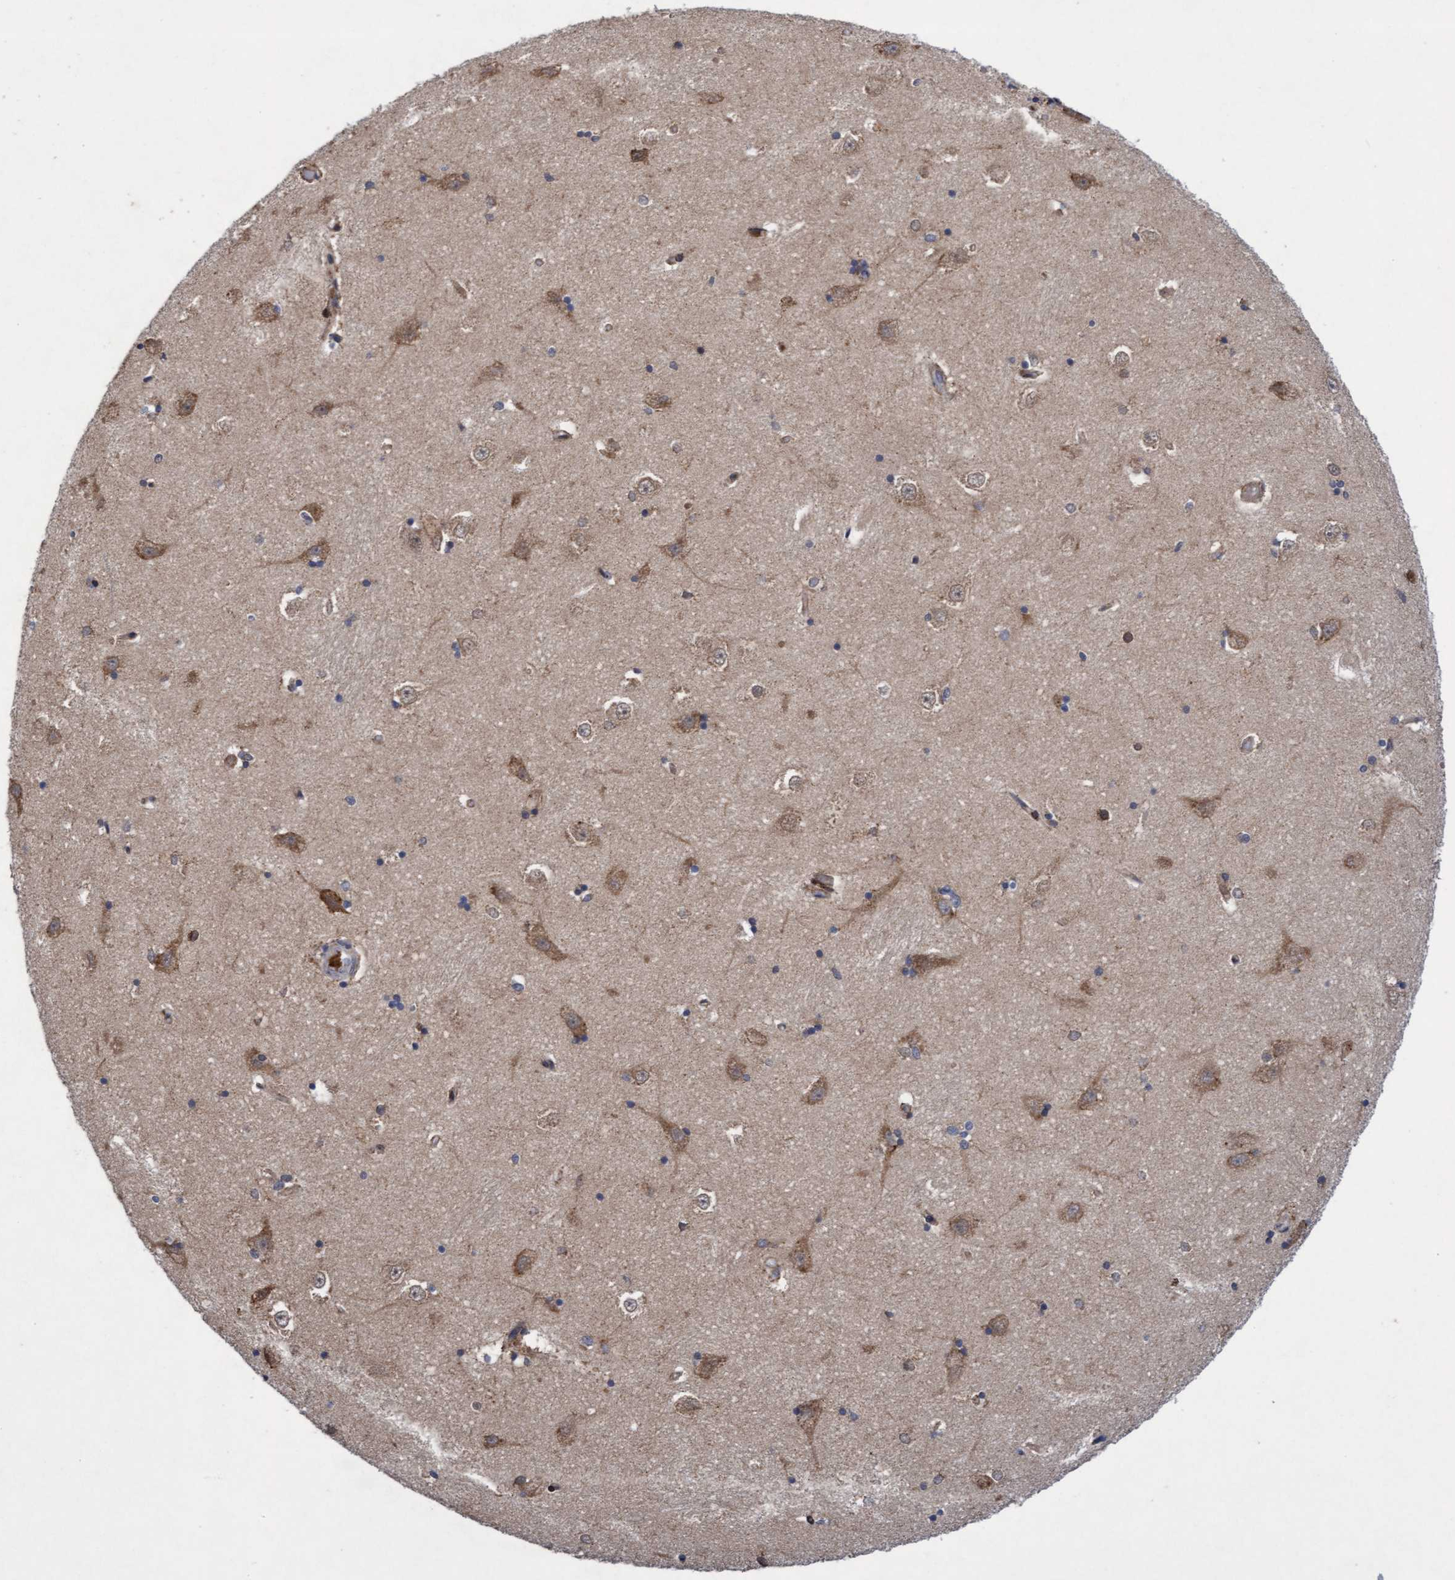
{"staining": {"intensity": "moderate", "quantity": "<25%", "location": "cytoplasmic/membranous,nuclear"}, "tissue": "hippocampus", "cell_type": "Glial cells", "image_type": "normal", "snomed": [{"axis": "morphology", "description": "Normal tissue, NOS"}, {"axis": "topography", "description": "Hippocampus"}], "caption": "Hippocampus stained with DAB IHC demonstrates low levels of moderate cytoplasmic/membranous,nuclear positivity in about <25% of glial cells. Nuclei are stained in blue.", "gene": "TANC2", "patient": {"sex": "male", "age": 45}}